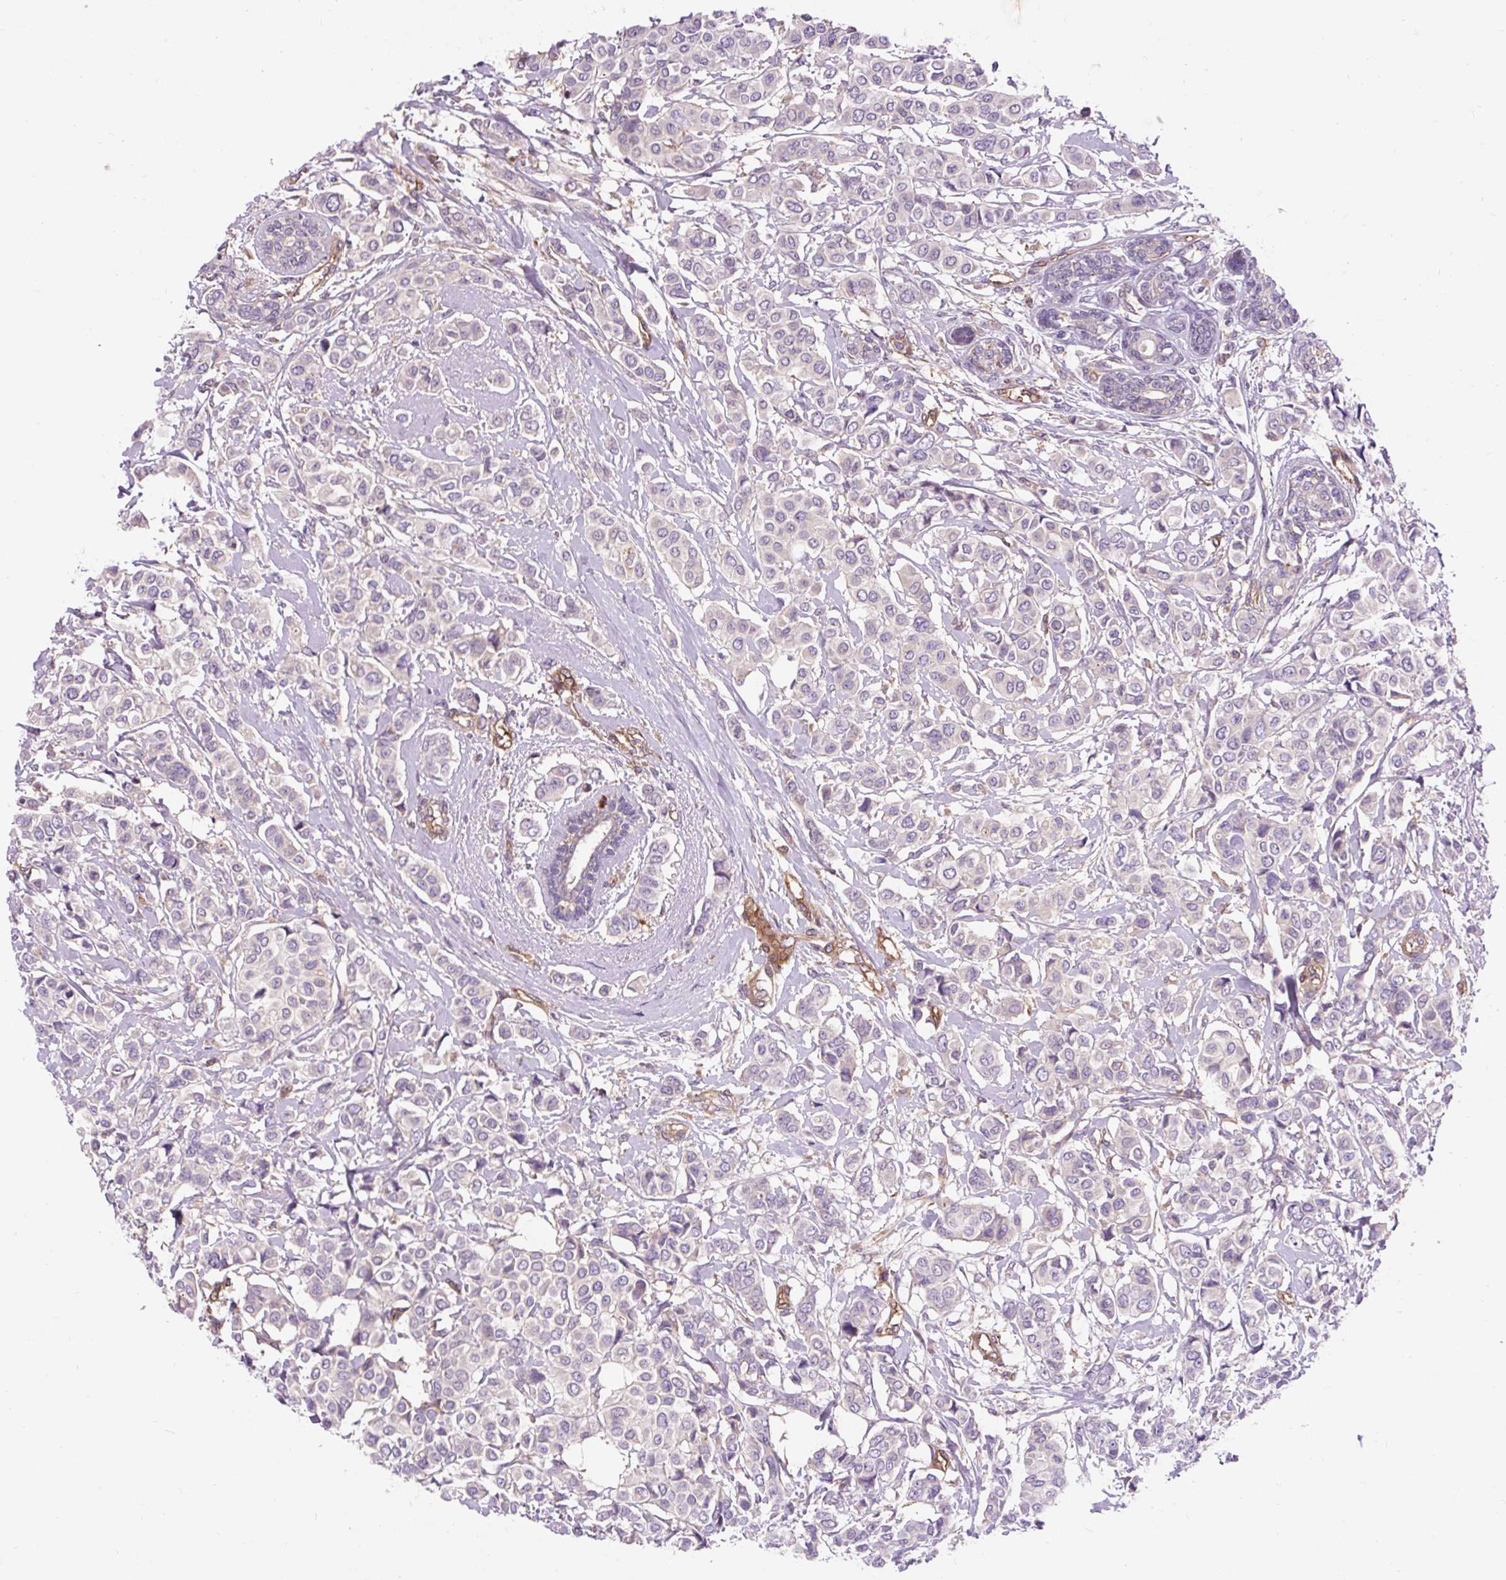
{"staining": {"intensity": "negative", "quantity": "none", "location": "none"}, "tissue": "breast cancer", "cell_type": "Tumor cells", "image_type": "cancer", "snomed": [{"axis": "morphology", "description": "Lobular carcinoma"}, {"axis": "topography", "description": "Breast"}], "caption": "Immunohistochemistry (IHC) of lobular carcinoma (breast) reveals no expression in tumor cells. (DAB IHC with hematoxylin counter stain).", "gene": "PCDHGB3", "patient": {"sex": "female", "age": 51}}